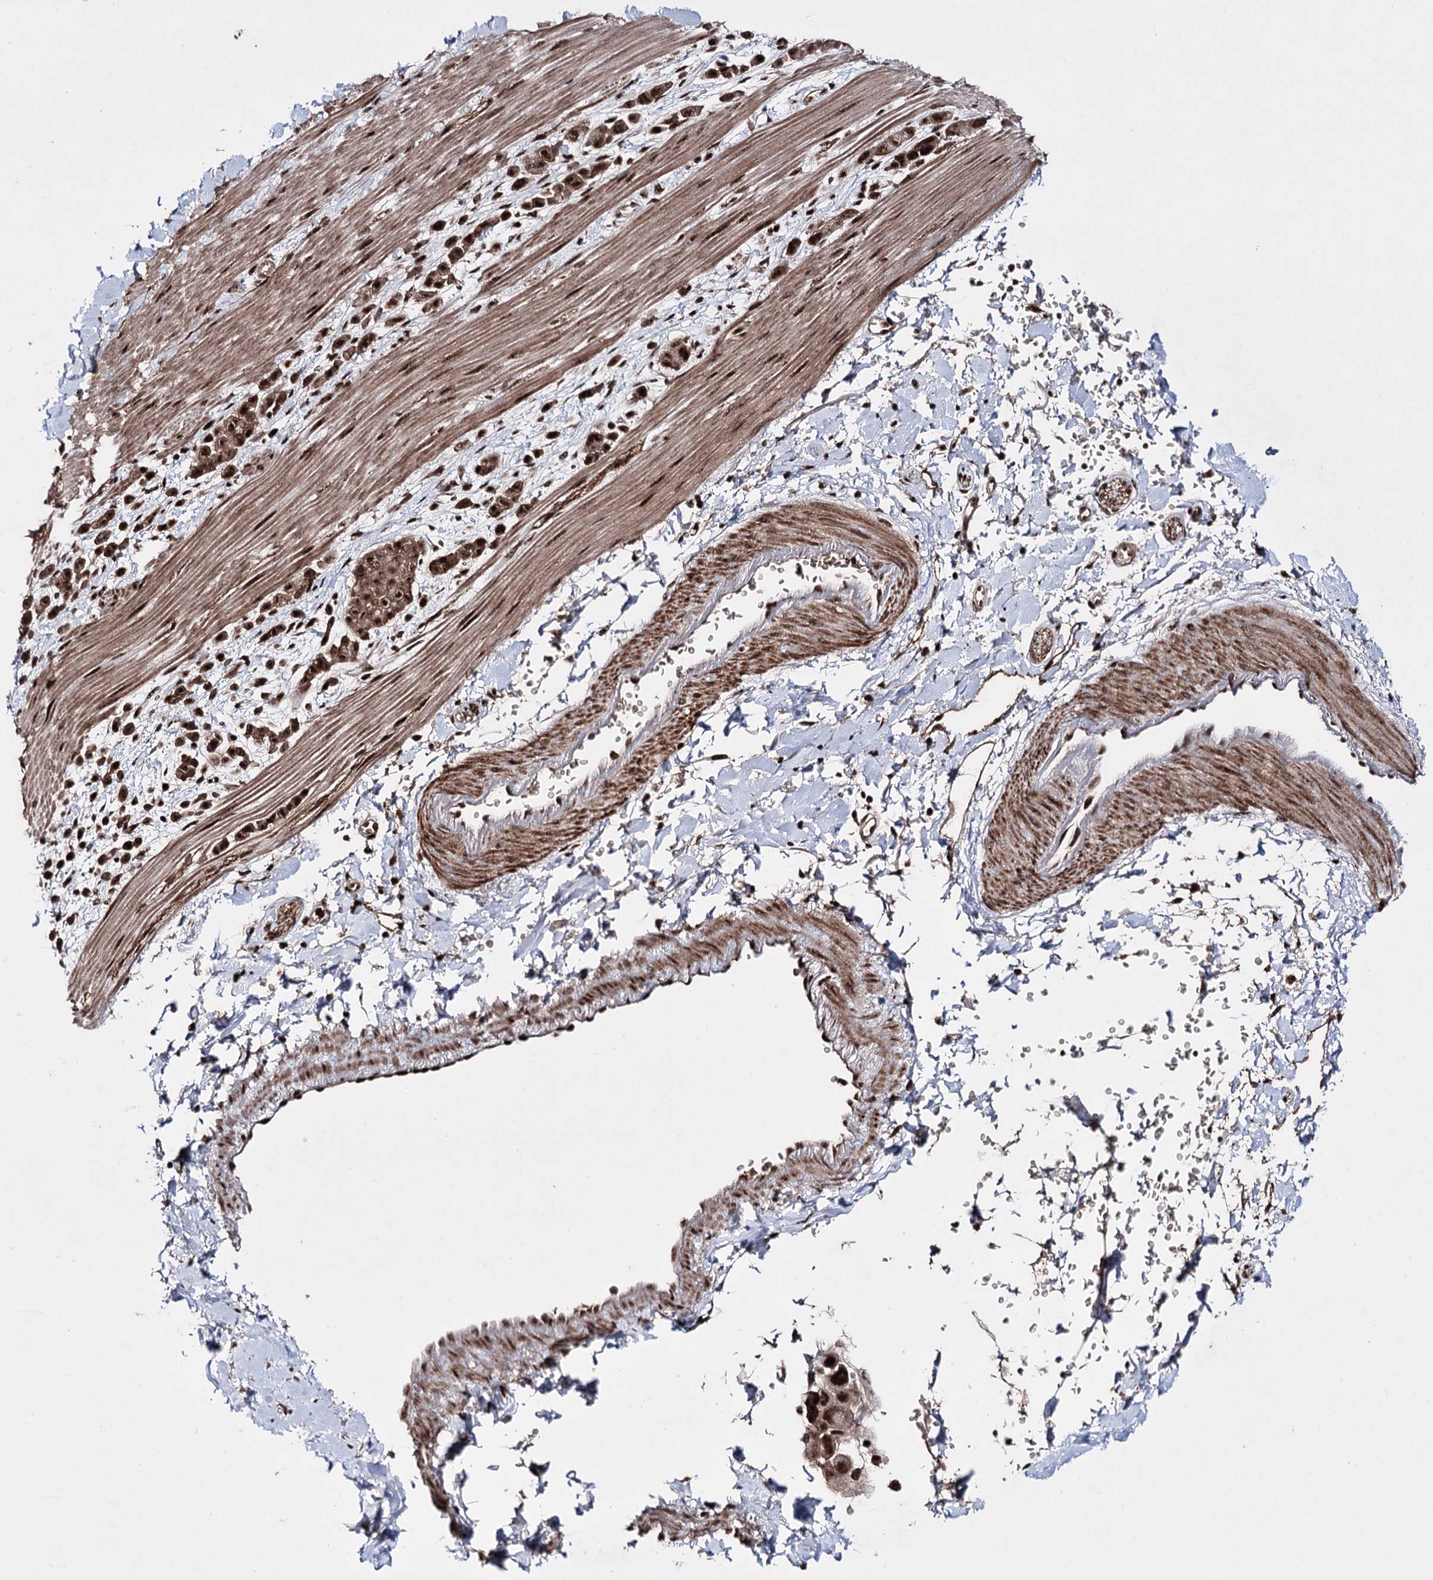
{"staining": {"intensity": "strong", "quantity": ">75%", "location": "nuclear"}, "tissue": "pancreatic cancer", "cell_type": "Tumor cells", "image_type": "cancer", "snomed": [{"axis": "morphology", "description": "Normal tissue, NOS"}, {"axis": "morphology", "description": "Adenocarcinoma, NOS"}, {"axis": "topography", "description": "Pancreas"}], "caption": "Immunohistochemical staining of adenocarcinoma (pancreatic) reveals high levels of strong nuclear expression in about >75% of tumor cells. (brown staining indicates protein expression, while blue staining denotes nuclei).", "gene": "PRPF40A", "patient": {"sex": "female", "age": 64}}